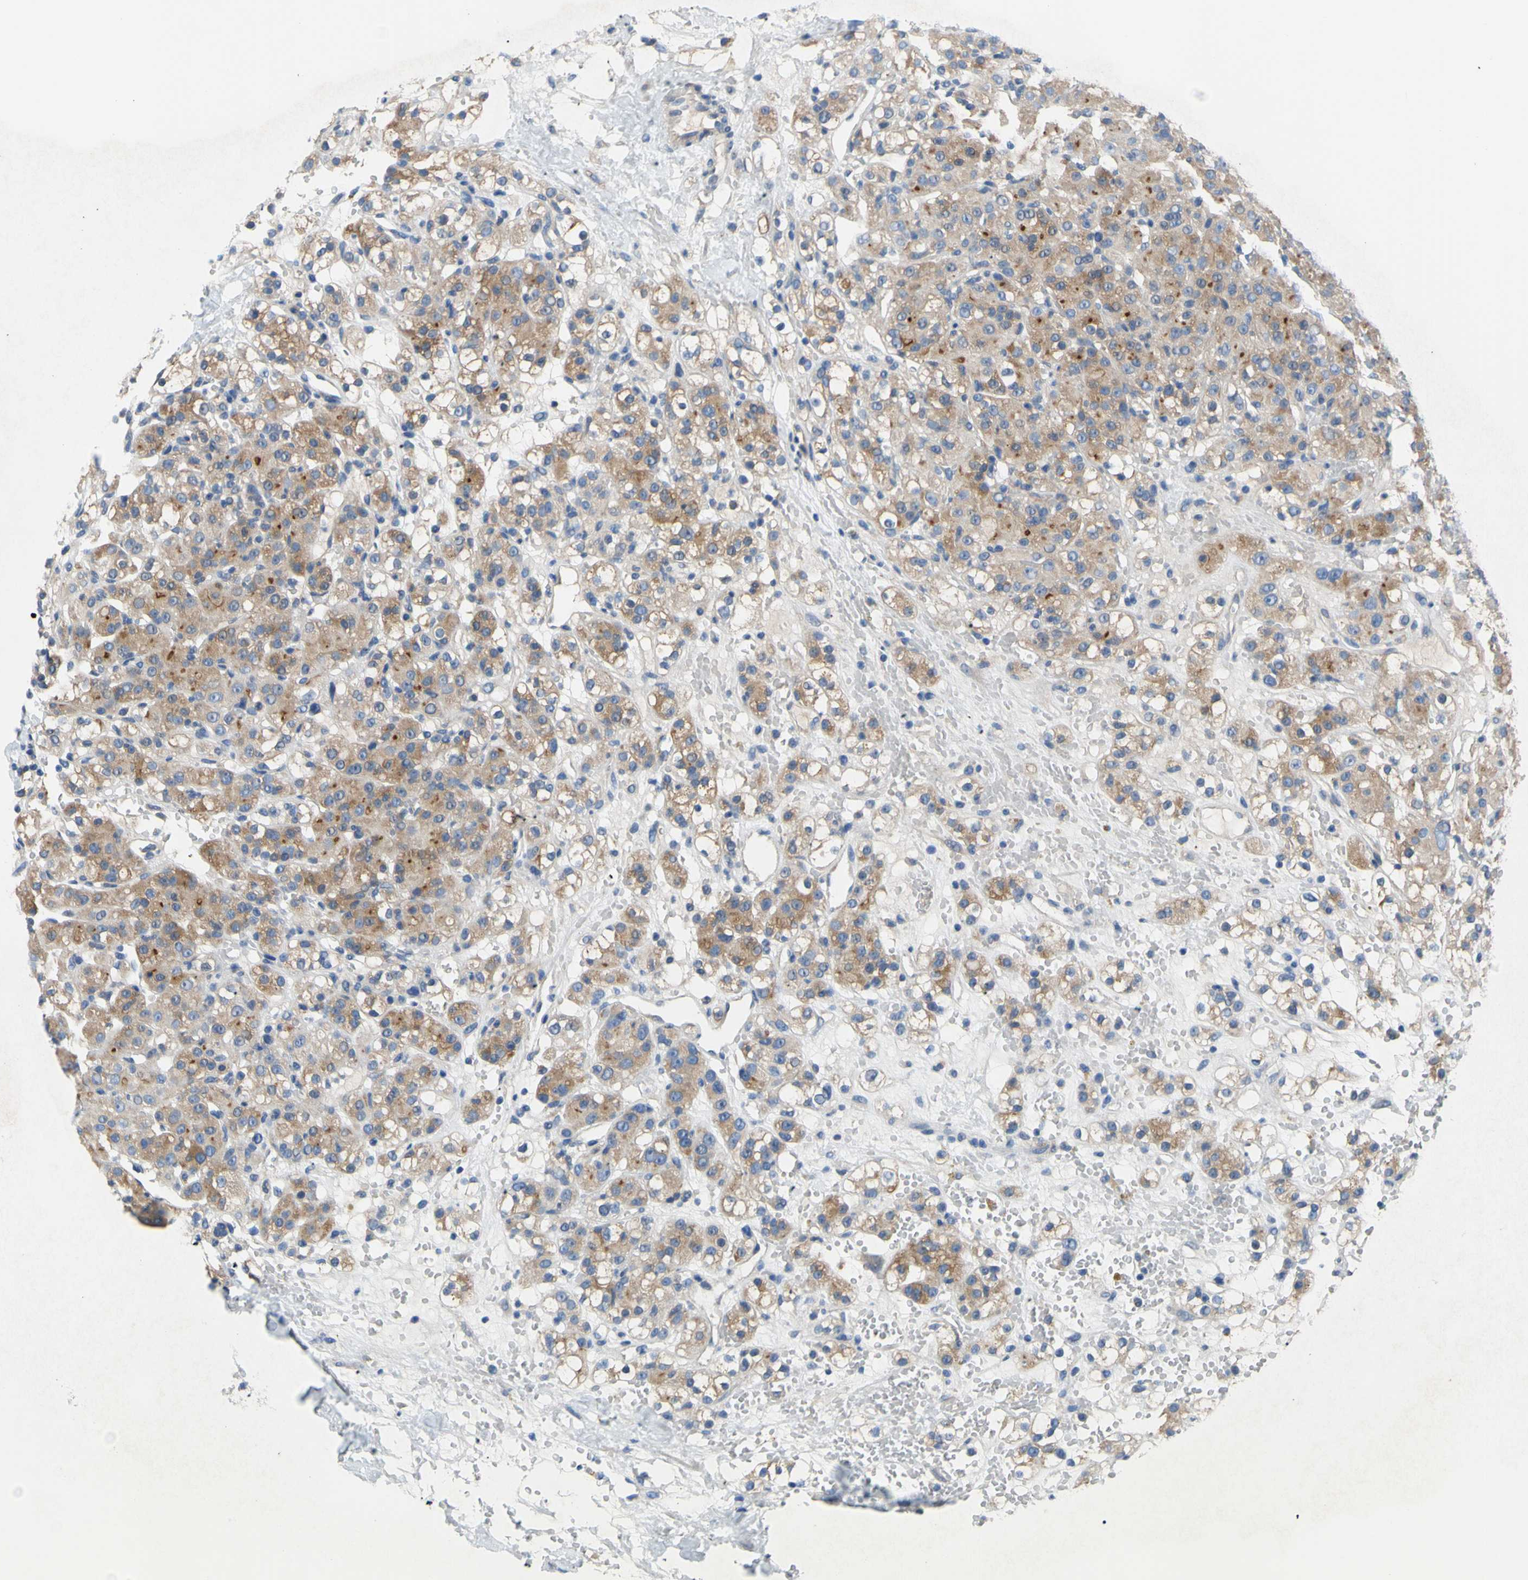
{"staining": {"intensity": "moderate", "quantity": "25%-75%", "location": "cytoplasmic/membranous"}, "tissue": "renal cancer", "cell_type": "Tumor cells", "image_type": "cancer", "snomed": [{"axis": "morphology", "description": "Adenocarcinoma, NOS"}, {"axis": "topography", "description": "Kidney"}], "caption": "The immunohistochemical stain shows moderate cytoplasmic/membranous staining in tumor cells of renal cancer (adenocarcinoma) tissue.", "gene": "TMEM59L", "patient": {"sex": "male", "age": 61}}